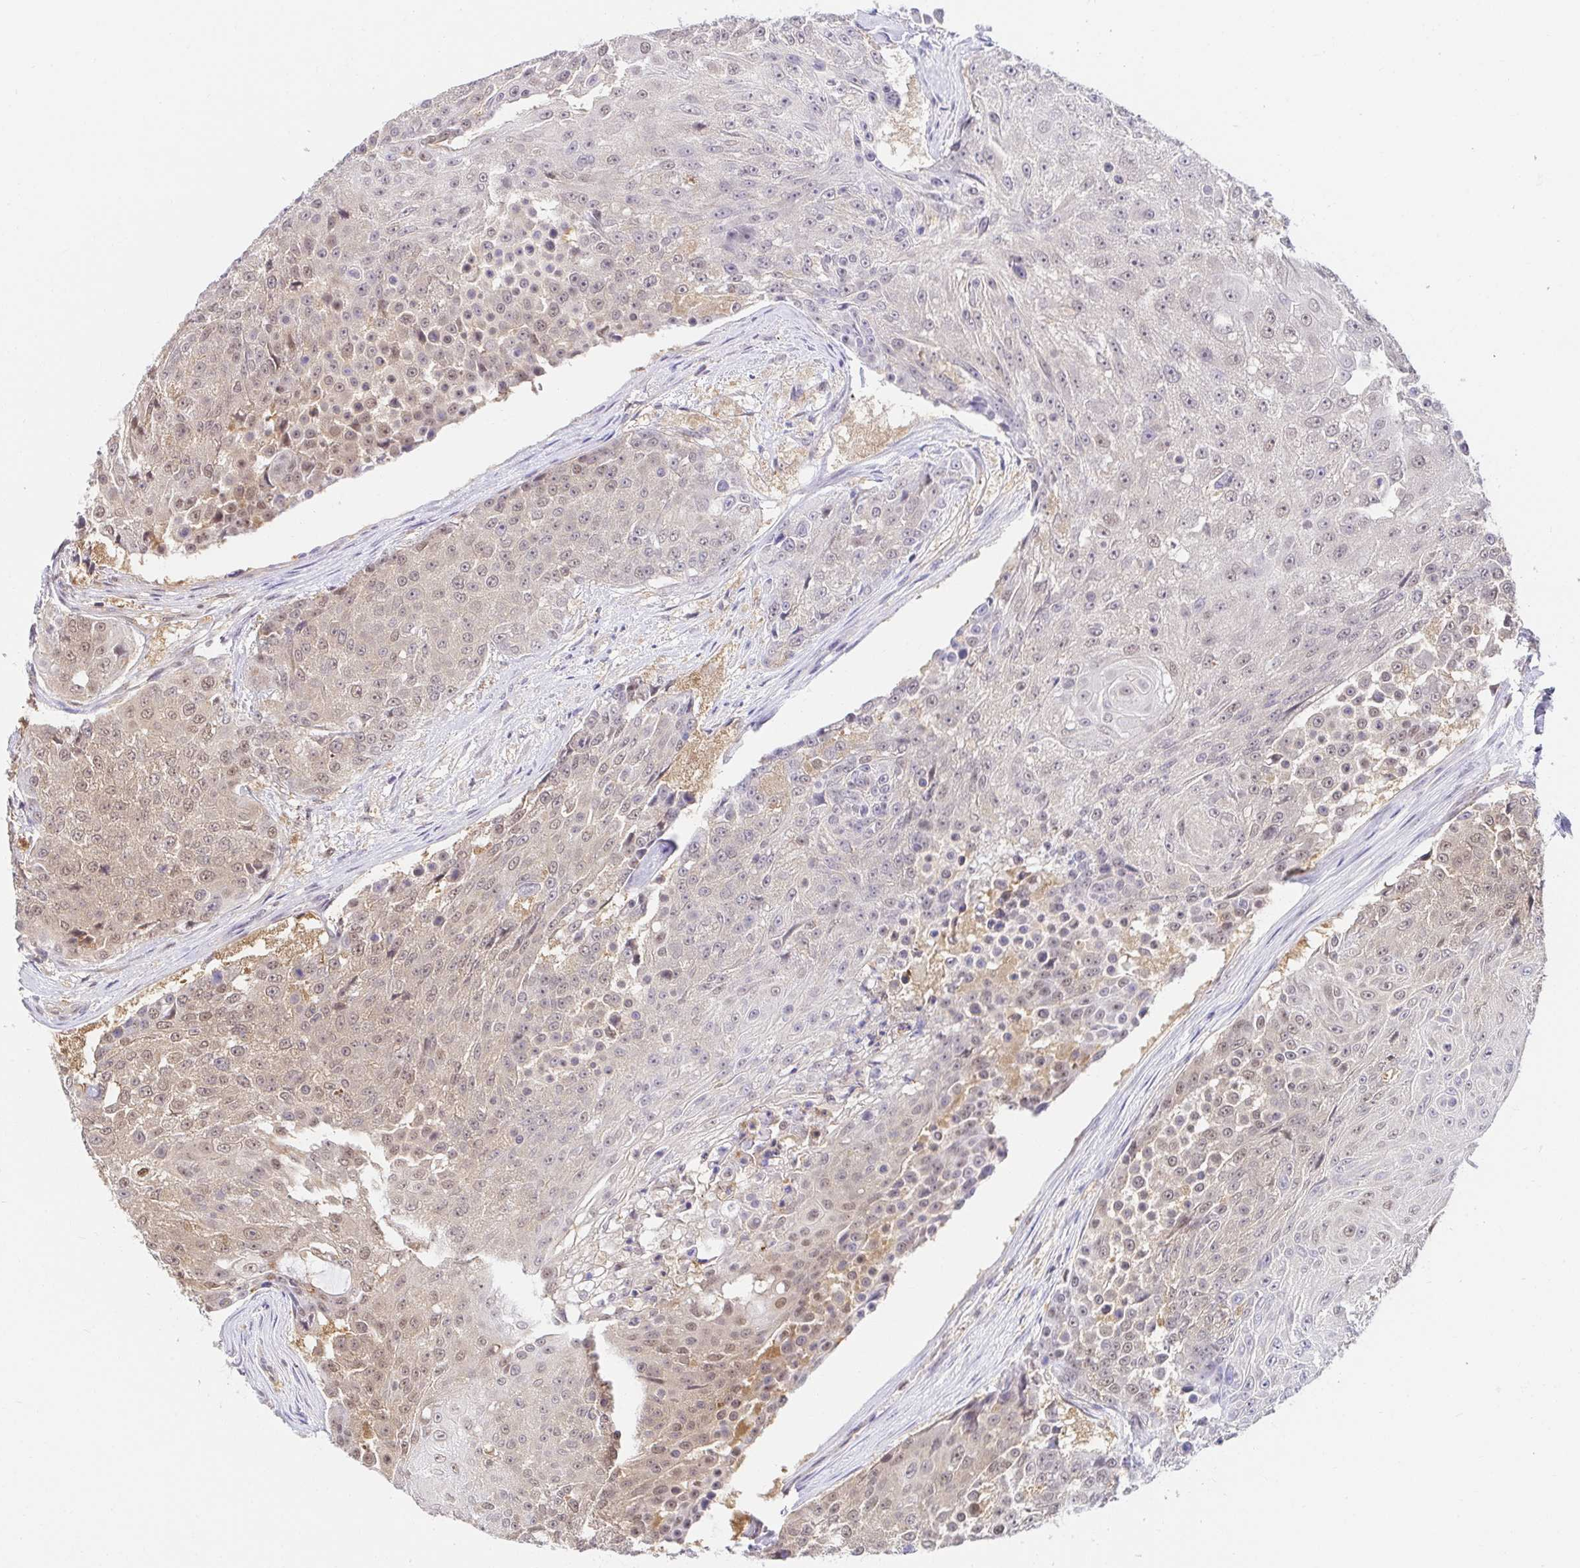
{"staining": {"intensity": "moderate", "quantity": "25%-75%", "location": "cytoplasmic/membranous,nuclear"}, "tissue": "urothelial cancer", "cell_type": "Tumor cells", "image_type": "cancer", "snomed": [{"axis": "morphology", "description": "Urothelial carcinoma, High grade"}, {"axis": "topography", "description": "Urinary bladder"}], "caption": "An immunohistochemistry photomicrograph of neoplastic tissue is shown. Protein staining in brown labels moderate cytoplasmic/membranous and nuclear positivity in urothelial cancer within tumor cells.", "gene": "PSMA4", "patient": {"sex": "female", "age": 63}}